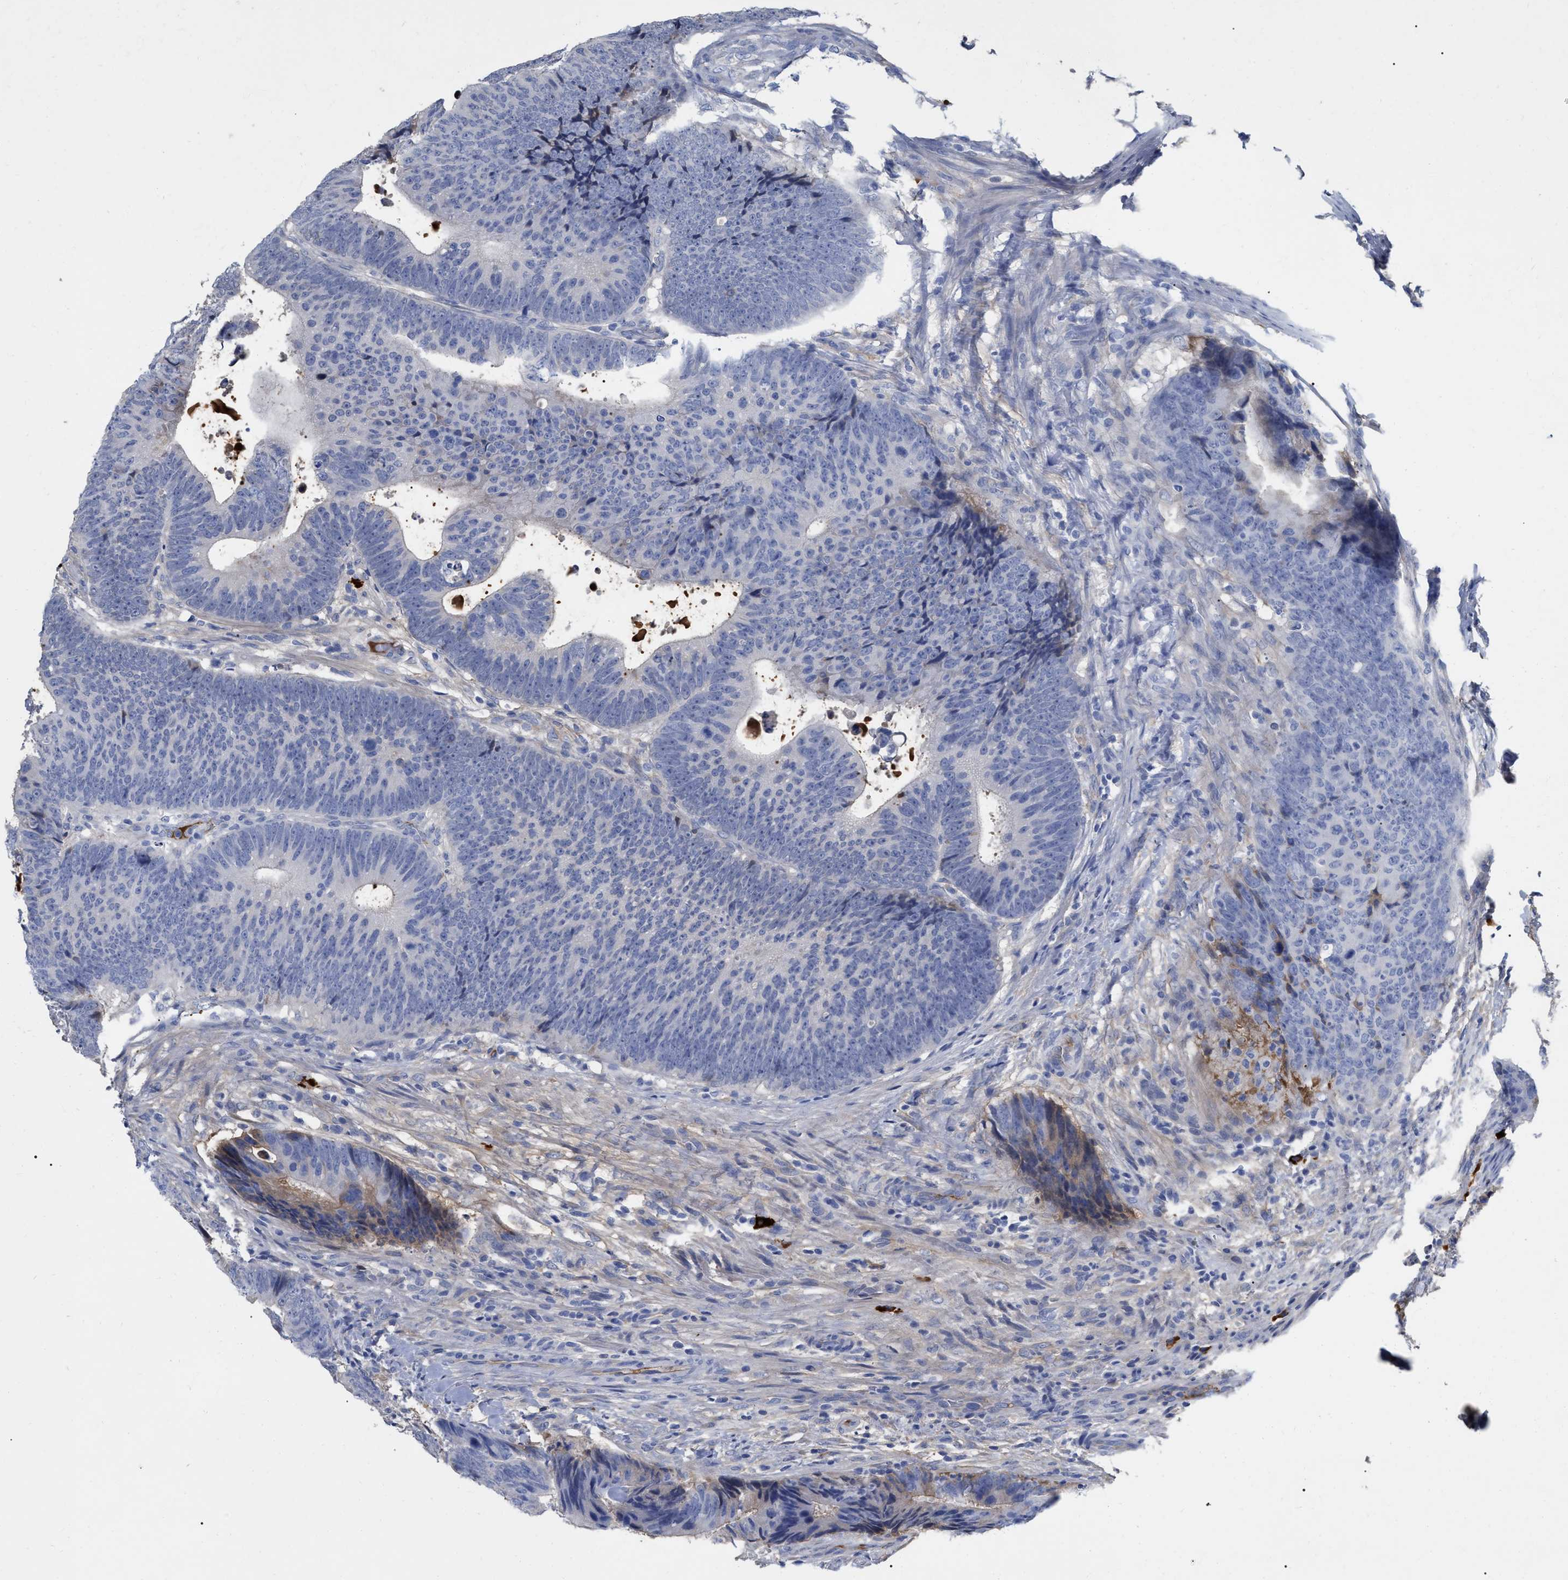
{"staining": {"intensity": "negative", "quantity": "none", "location": "none"}, "tissue": "colorectal cancer", "cell_type": "Tumor cells", "image_type": "cancer", "snomed": [{"axis": "morphology", "description": "Adenocarcinoma, NOS"}, {"axis": "topography", "description": "Colon"}], "caption": "Colorectal cancer (adenocarcinoma) stained for a protein using IHC demonstrates no staining tumor cells.", "gene": "IGHV5-51", "patient": {"sex": "male", "age": 56}}